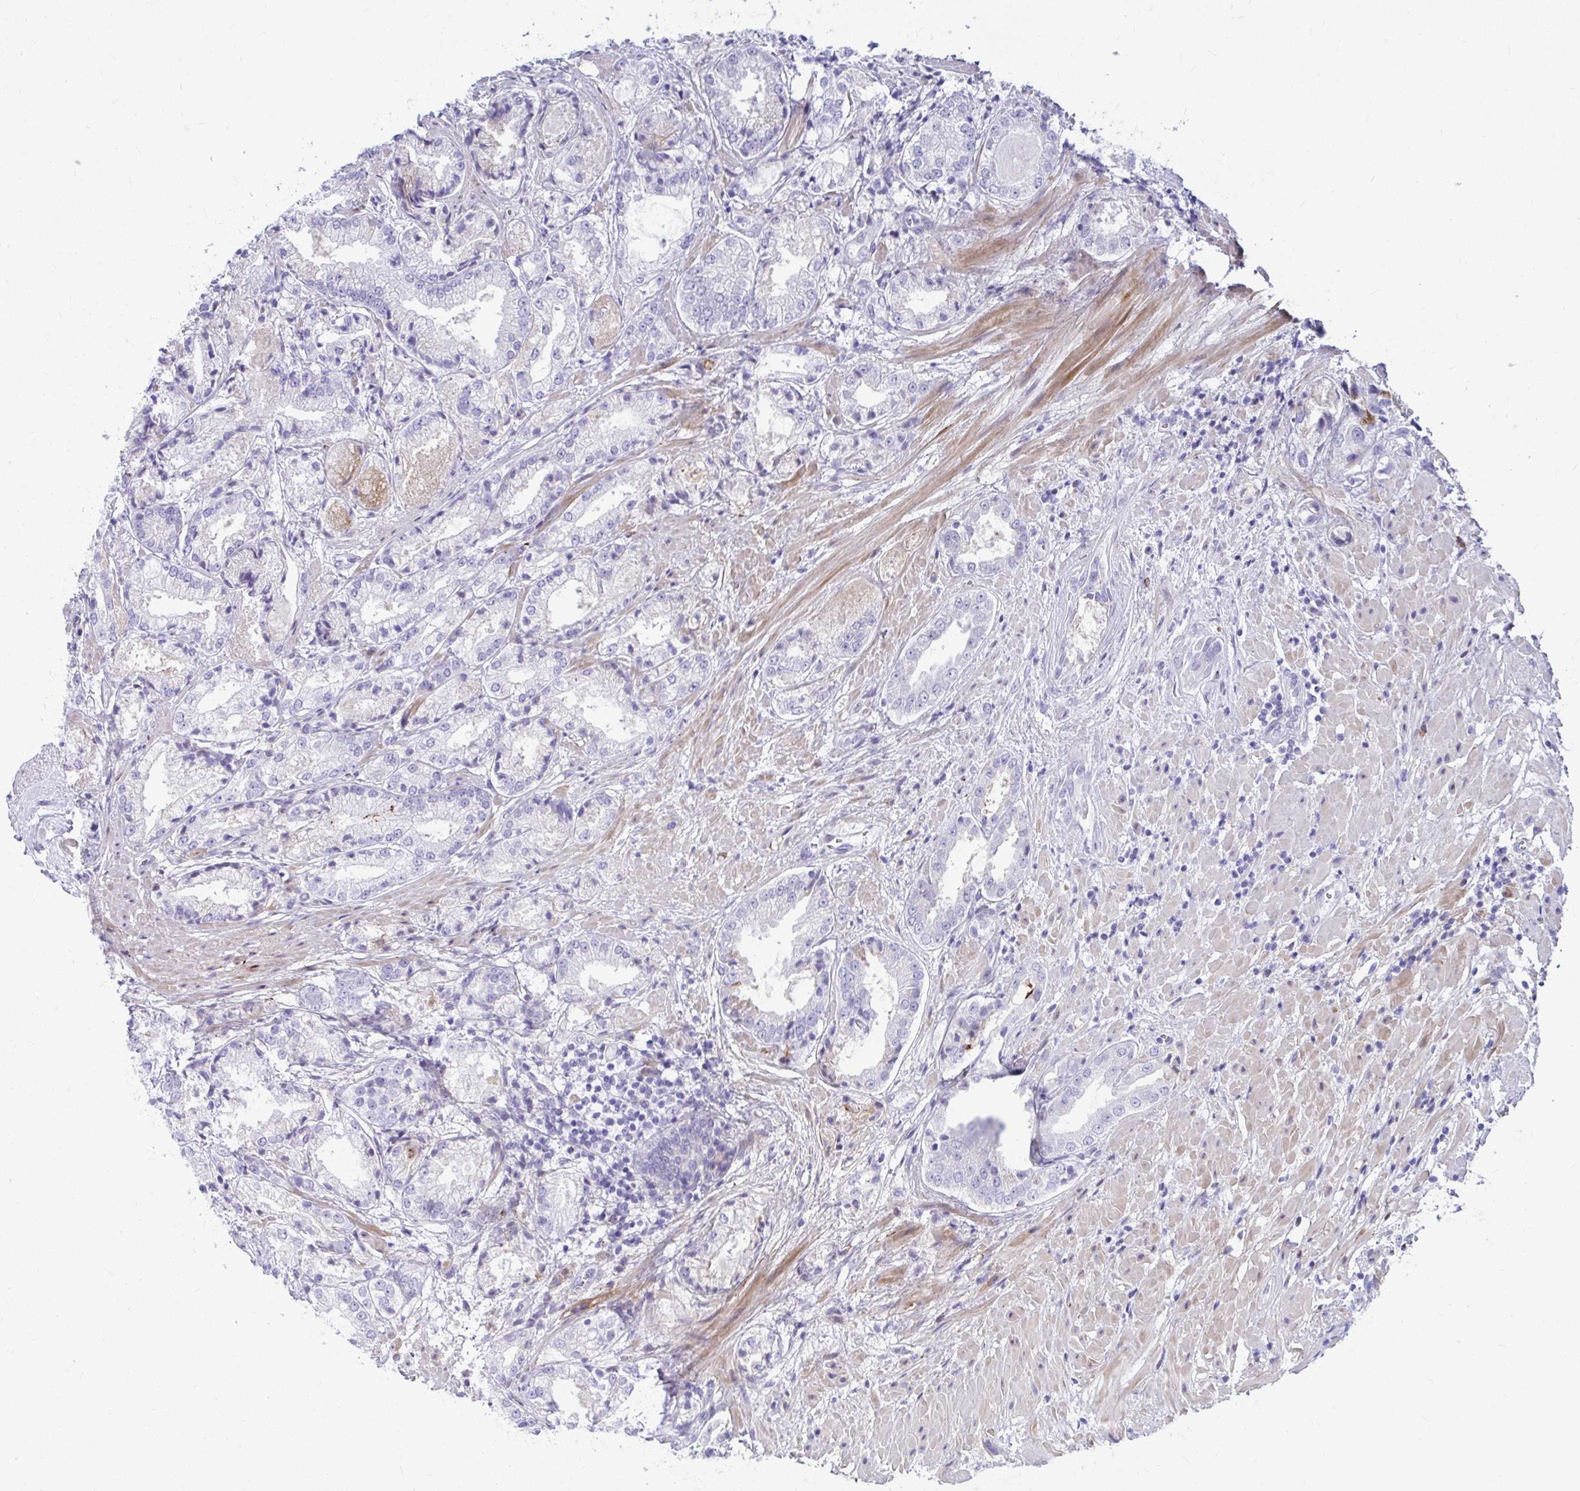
{"staining": {"intensity": "negative", "quantity": "none", "location": "none"}, "tissue": "prostate cancer", "cell_type": "Tumor cells", "image_type": "cancer", "snomed": [{"axis": "morphology", "description": "Adenocarcinoma, High grade"}, {"axis": "topography", "description": "Prostate"}], "caption": "Immunohistochemistry (IHC) micrograph of prostate adenocarcinoma (high-grade) stained for a protein (brown), which displays no staining in tumor cells.", "gene": "ISL1", "patient": {"sex": "male", "age": 61}}